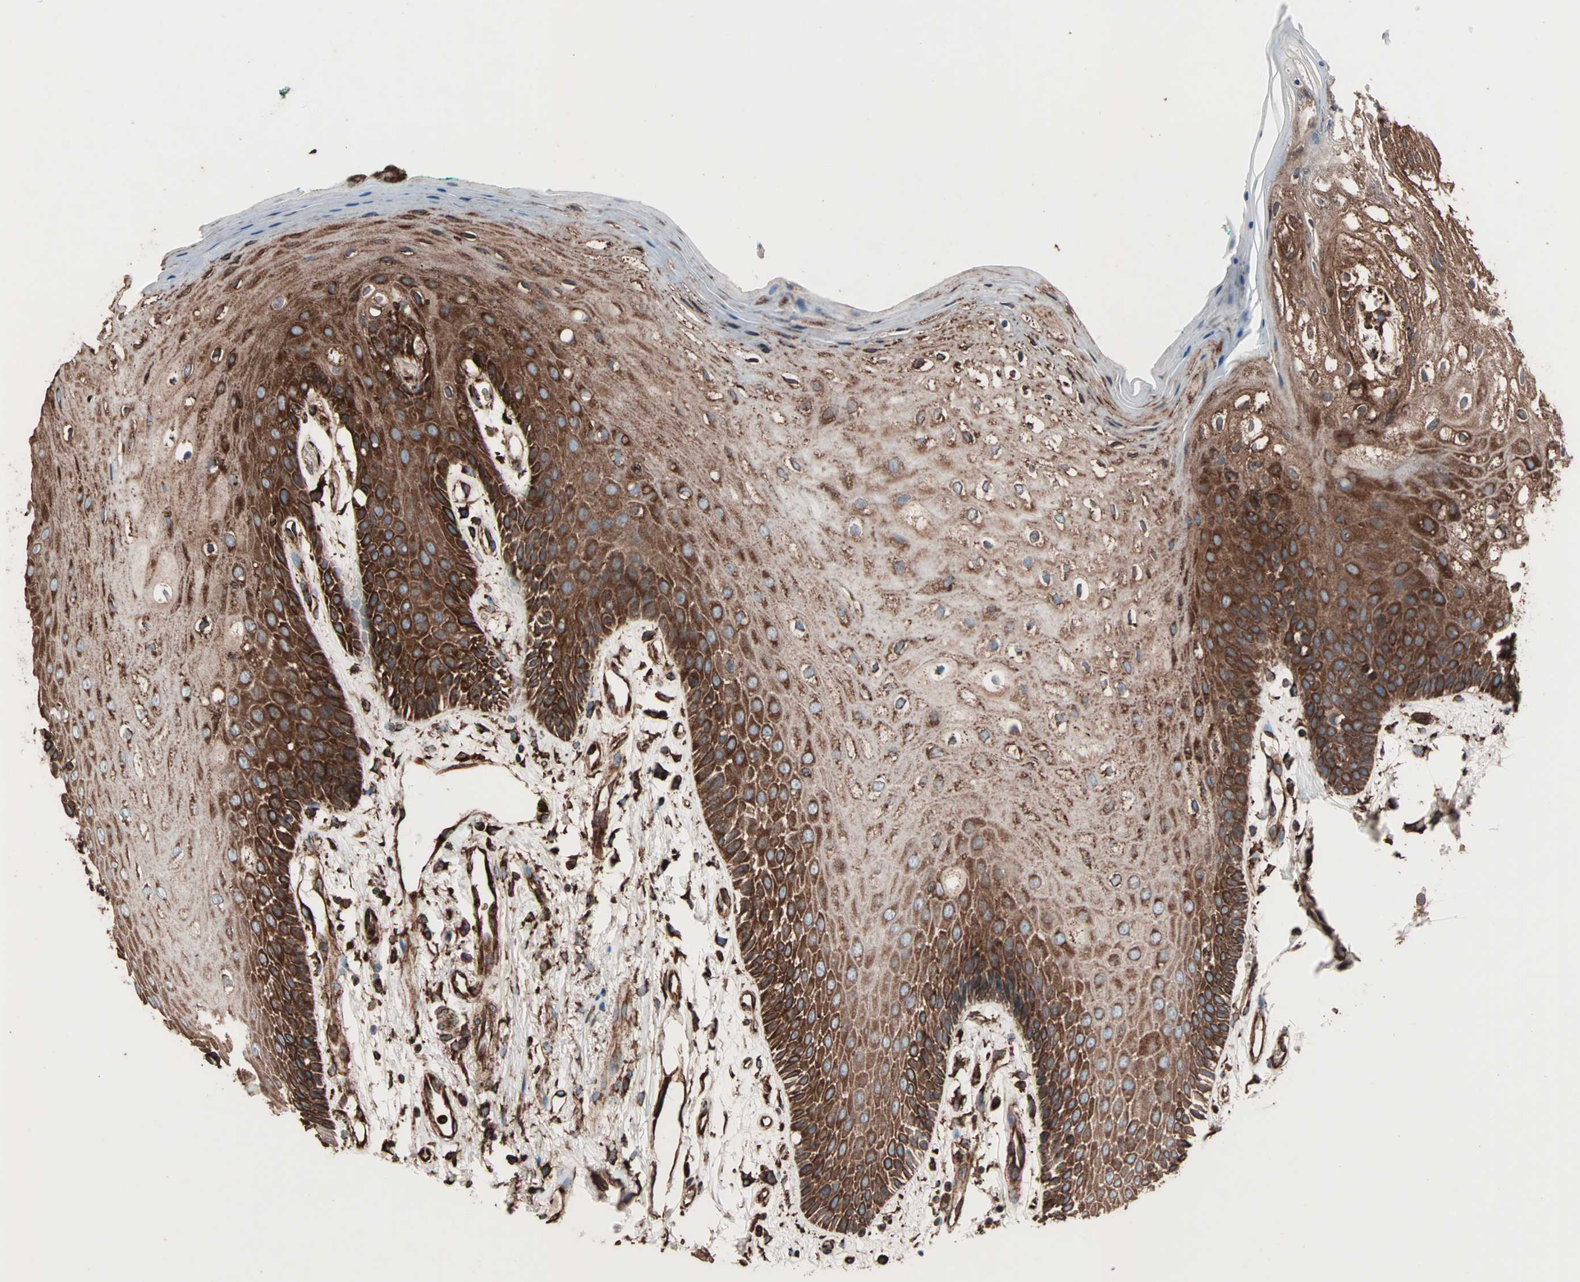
{"staining": {"intensity": "strong", "quantity": ">75%", "location": "cytoplasmic/membranous"}, "tissue": "oral mucosa", "cell_type": "Squamous epithelial cells", "image_type": "normal", "snomed": [{"axis": "morphology", "description": "Normal tissue, NOS"}, {"axis": "morphology", "description": "Squamous cell carcinoma, NOS"}, {"axis": "topography", "description": "Skeletal muscle"}, {"axis": "topography", "description": "Oral tissue"}, {"axis": "topography", "description": "Head-Neck"}], "caption": "This image displays immunohistochemistry staining of normal oral mucosa, with high strong cytoplasmic/membranous staining in about >75% of squamous epithelial cells.", "gene": "HSP90B1", "patient": {"sex": "female", "age": 84}}